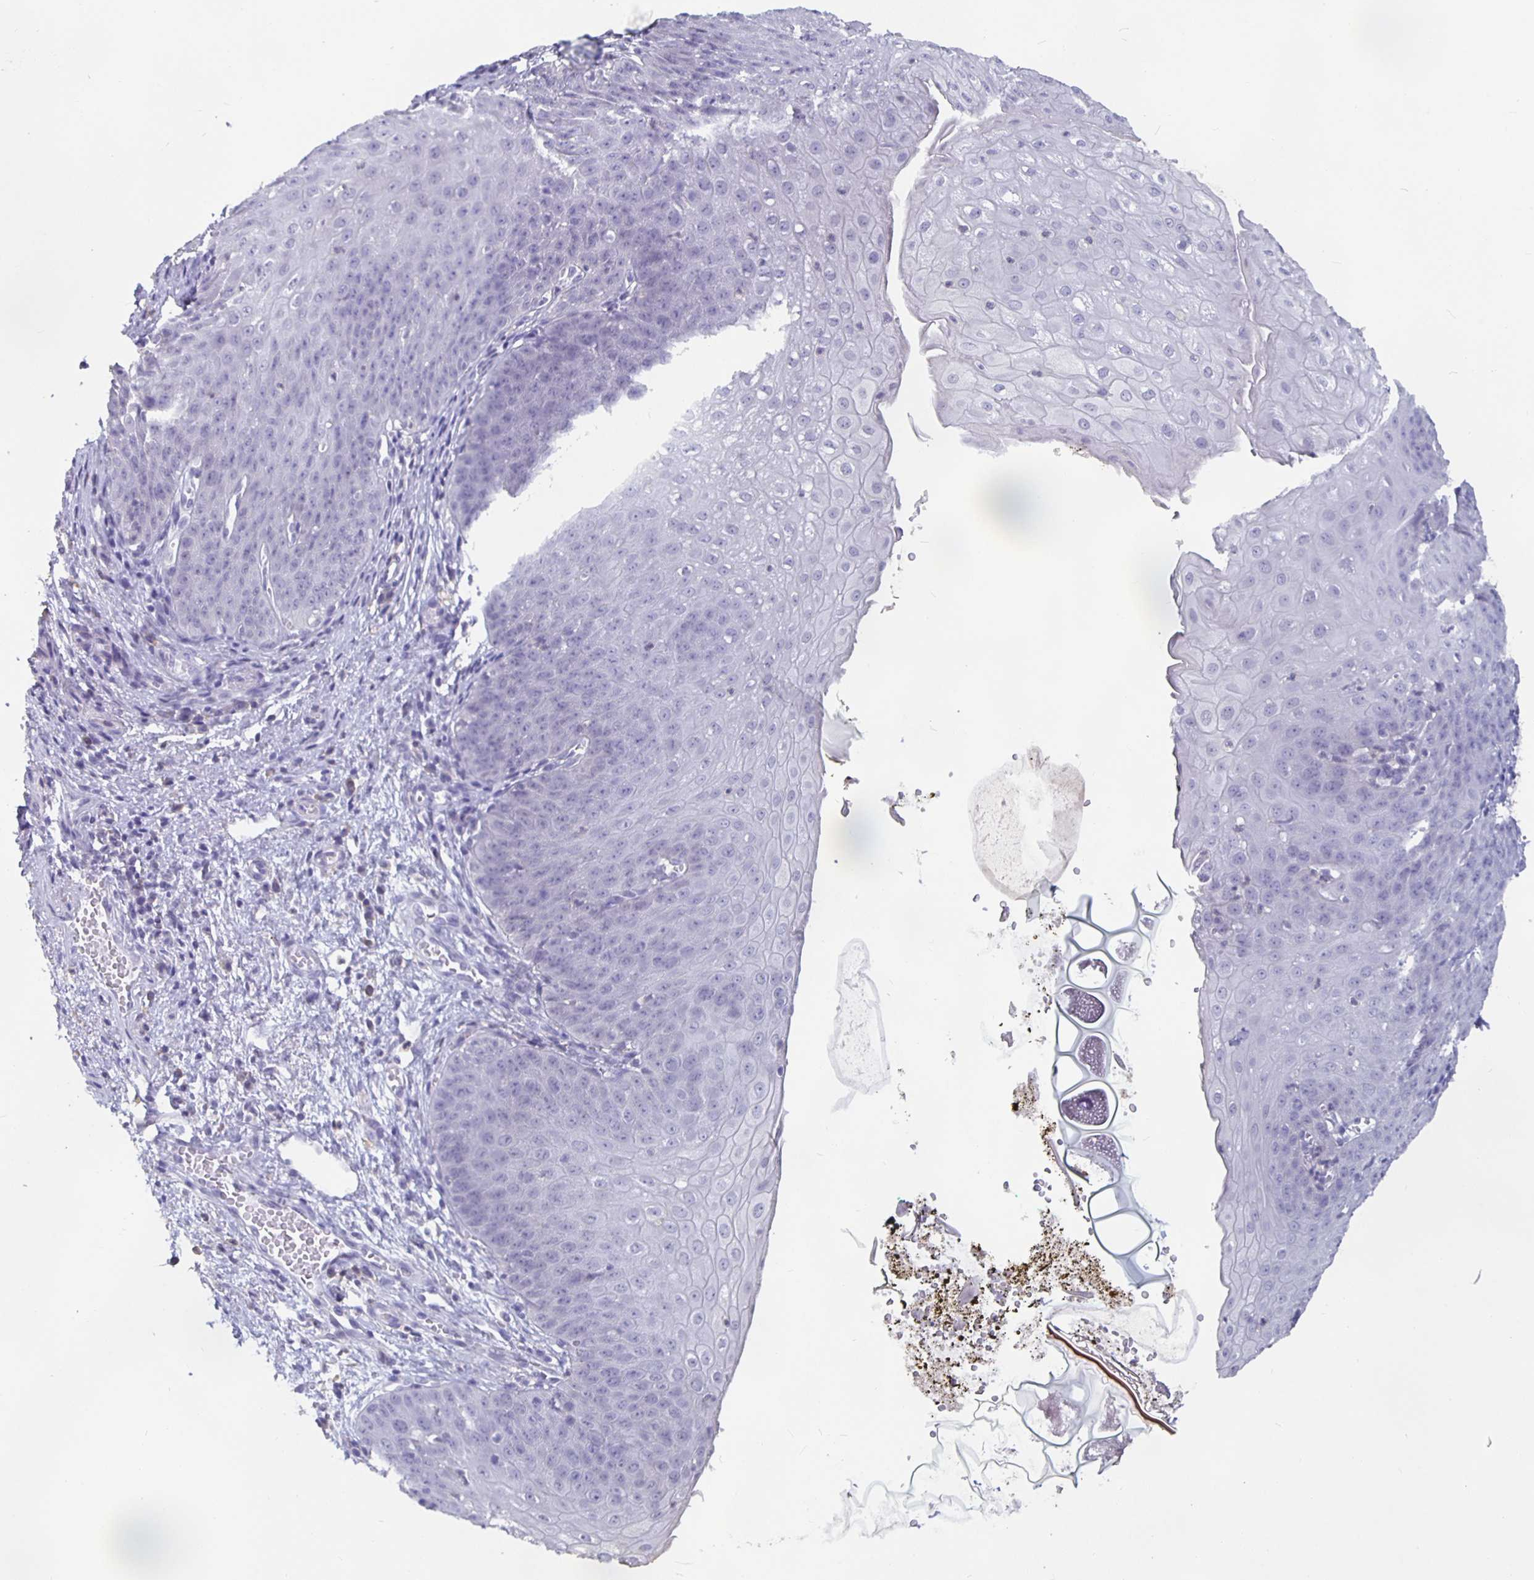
{"staining": {"intensity": "negative", "quantity": "none", "location": "none"}, "tissue": "esophagus", "cell_type": "Squamous epithelial cells", "image_type": "normal", "snomed": [{"axis": "morphology", "description": "Normal tissue, NOS"}, {"axis": "topography", "description": "Esophagus"}], "caption": "Micrograph shows no significant protein positivity in squamous epithelial cells of normal esophagus.", "gene": "GPX4", "patient": {"sex": "male", "age": 71}}